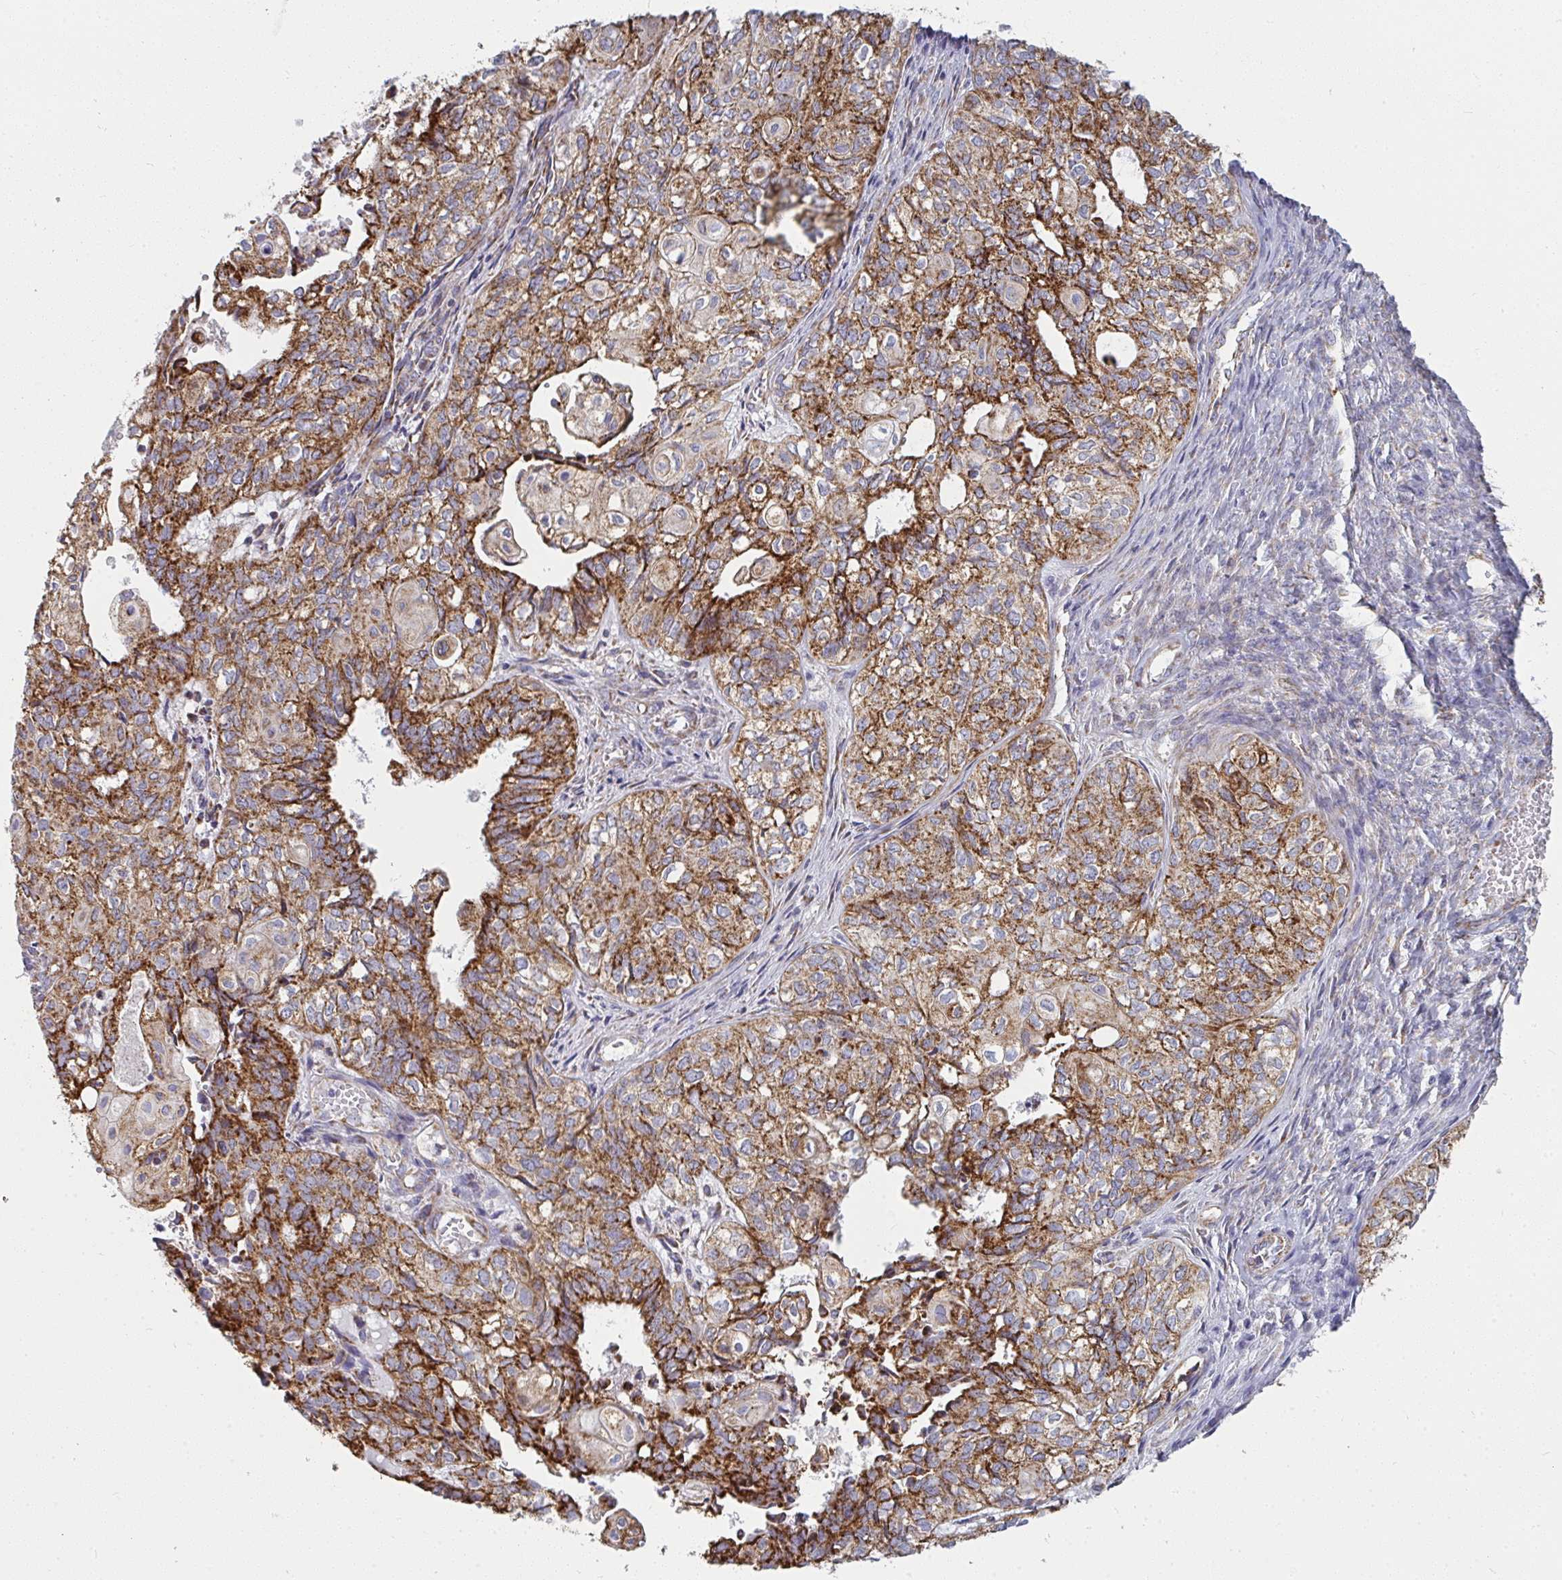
{"staining": {"intensity": "strong", "quantity": ">75%", "location": "cytoplasmic/membranous"}, "tissue": "ovarian cancer", "cell_type": "Tumor cells", "image_type": "cancer", "snomed": [{"axis": "morphology", "description": "Carcinoma, endometroid"}, {"axis": "topography", "description": "Ovary"}], "caption": "A photomicrograph of endometroid carcinoma (ovarian) stained for a protein exhibits strong cytoplasmic/membranous brown staining in tumor cells. The staining is performed using DAB brown chromogen to label protein expression. The nuclei are counter-stained blue using hematoxylin.", "gene": "FAHD1", "patient": {"sex": "female", "age": 64}}